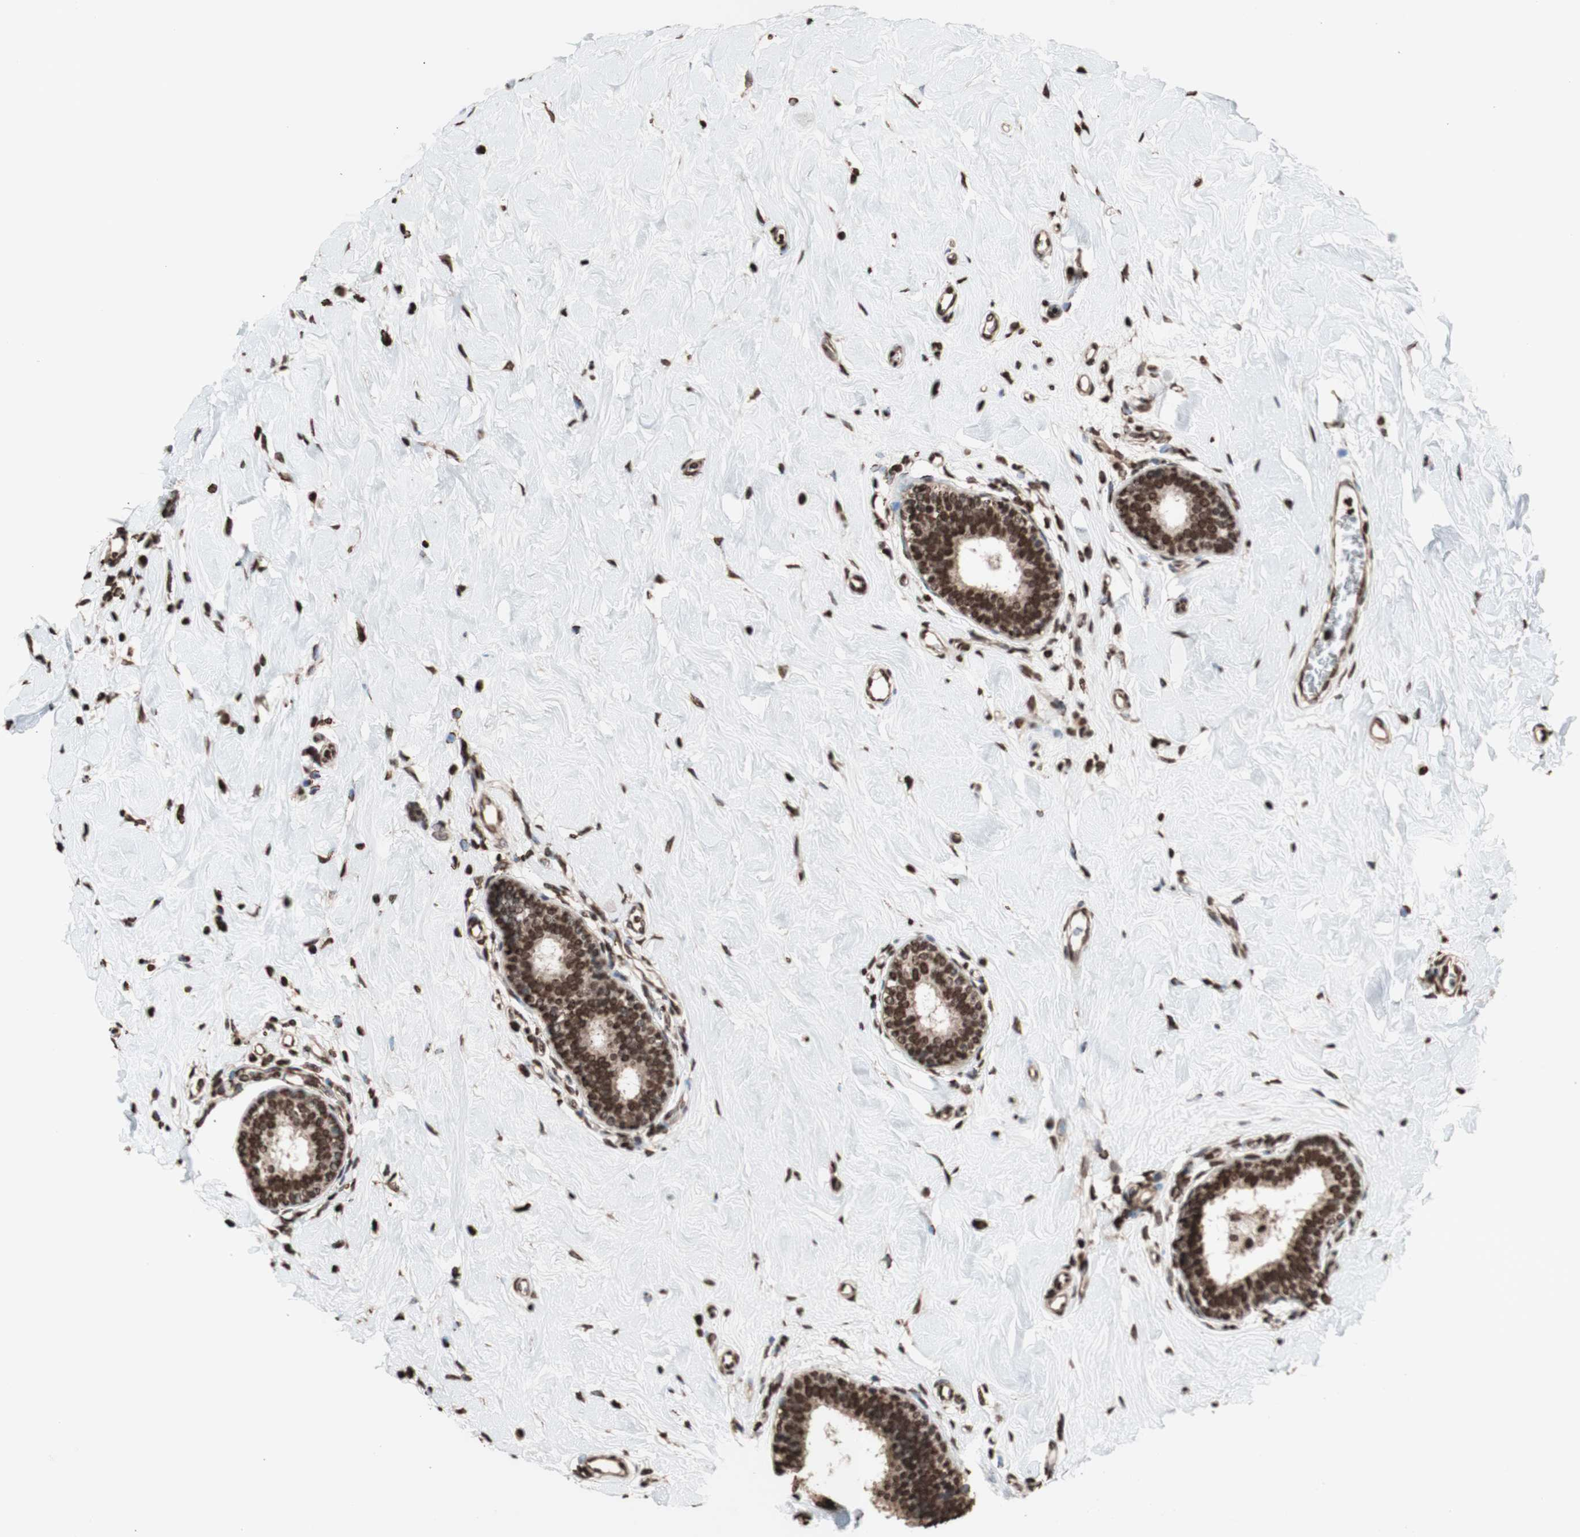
{"staining": {"intensity": "moderate", "quantity": ">75%", "location": "nuclear"}, "tissue": "breast cancer", "cell_type": "Tumor cells", "image_type": "cancer", "snomed": [{"axis": "morphology", "description": "Normal tissue, NOS"}, {"axis": "morphology", "description": "Duct carcinoma"}, {"axis": "topography", "description": "Breast"}], "caption": "Breast invasive ductal carcinoma stained with DAB (3,3'-diaminobenzidine) immunohistochemistry (IHC) demonstrates medium levels of moderate nuclear positivity in approximately >75% of tumor cells. (DAB (3,3'-diaminobenzidine) IHC with brightfield microscopy, high magnification).", "gene": "SNAI2", "patient": {"sex": "female", "age": 40}}